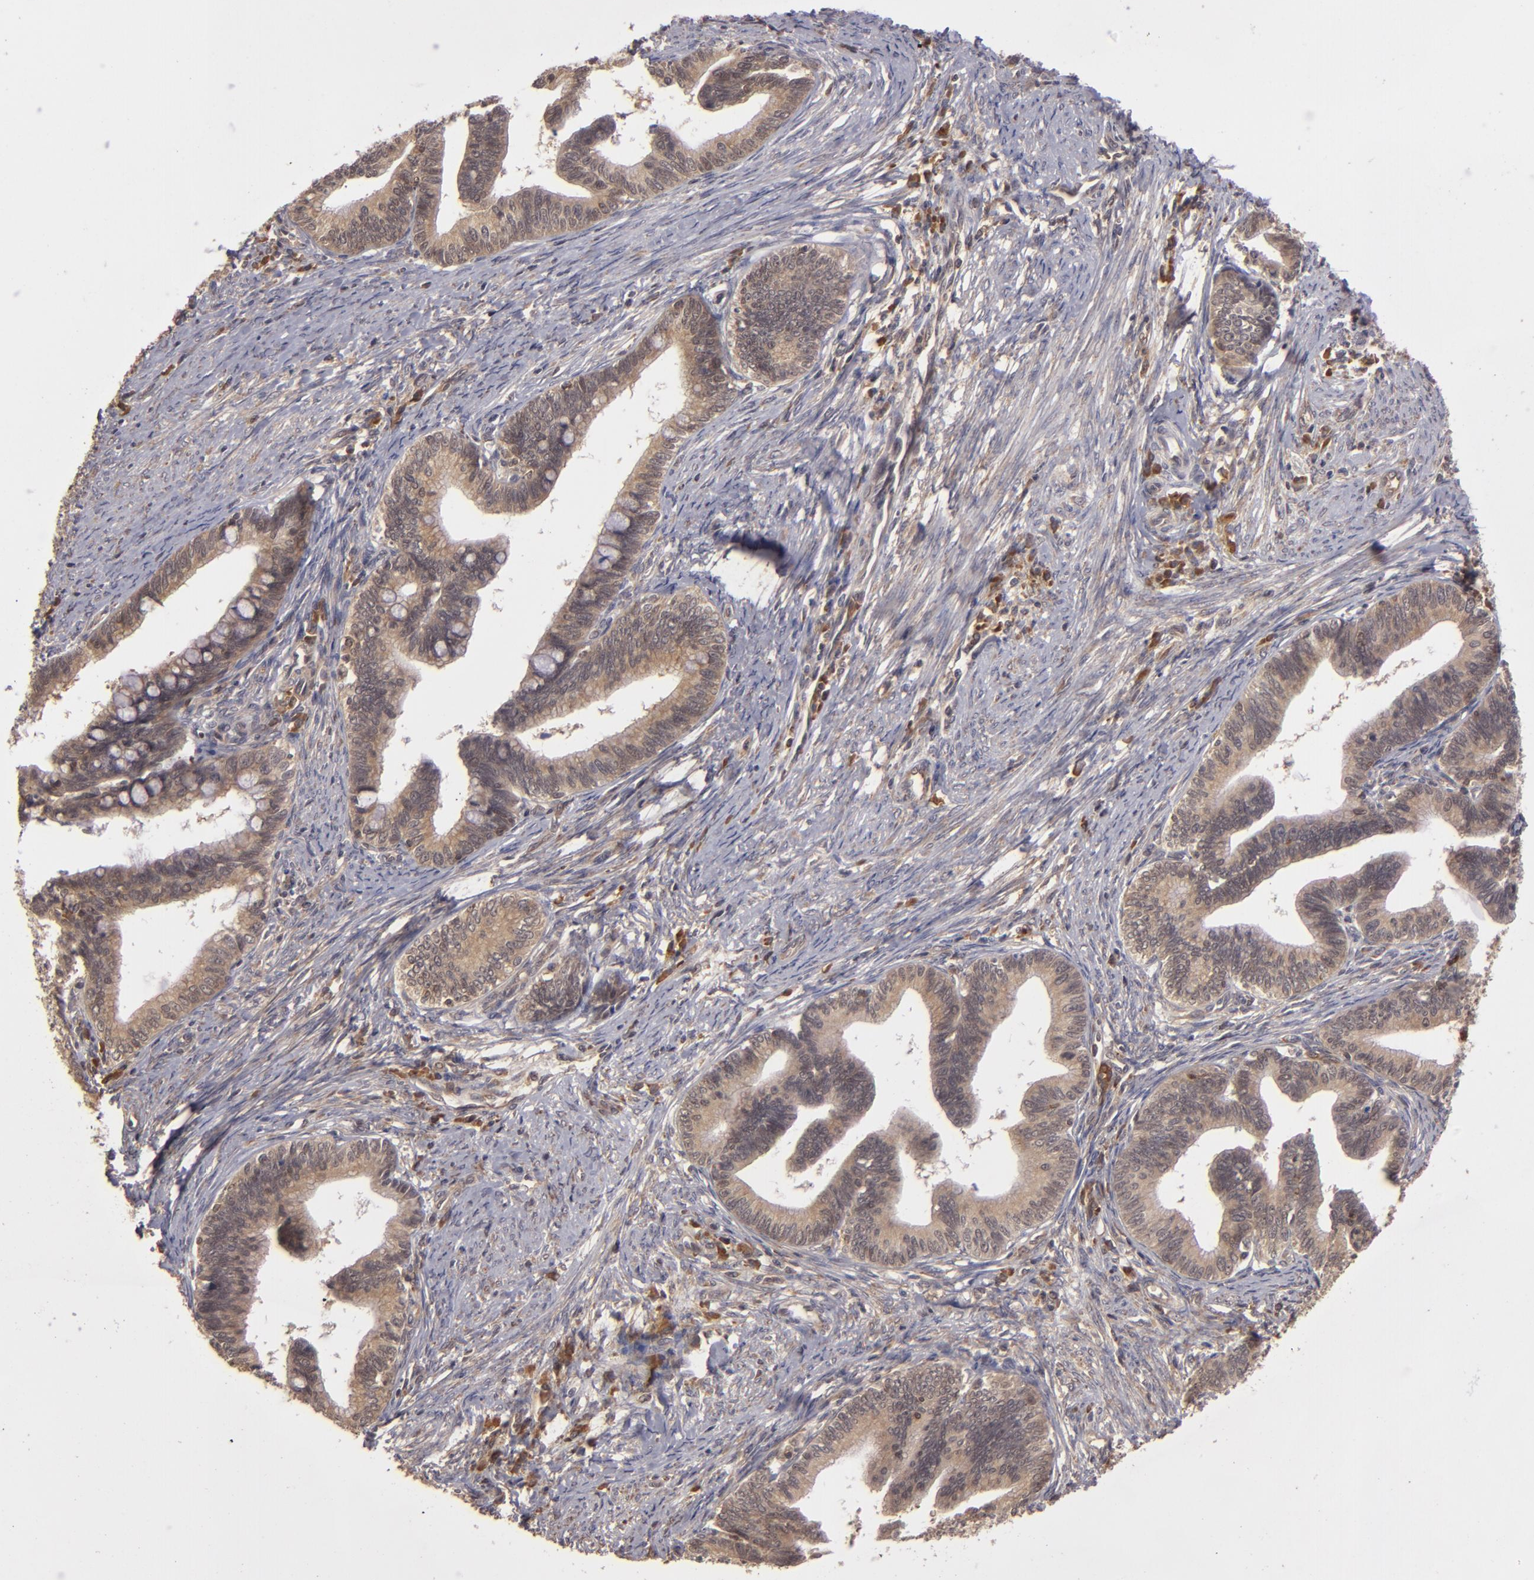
{"staining": {"intensity": "weak", "quantity": ">75%", "location": "cytoplasmic/membranous"}, "tissue": "cervical cancer", "cell_type": "Tumor cells", "image_type": "cancer", "snomed": [{"axis": "morphology", "description": "Adenocarcinoma, NOS"}, {"axis": "topography", "description": "Cervix"}], "caption": "The micrograph reveals immunohistochemical staining of adenocarcinoma (cervical). There is weak cytoplasmic/membranous staining is appreciated in about >75% of tumor cells. The protein of interest is stained brown, and the nuclei are stained in blue (DAB (3,3'-diaminobenzidine) IHC with brightfield microscopy, high magnification).", "gene": "MAPK3", "patient": {"sex": "female", "age": 36}}